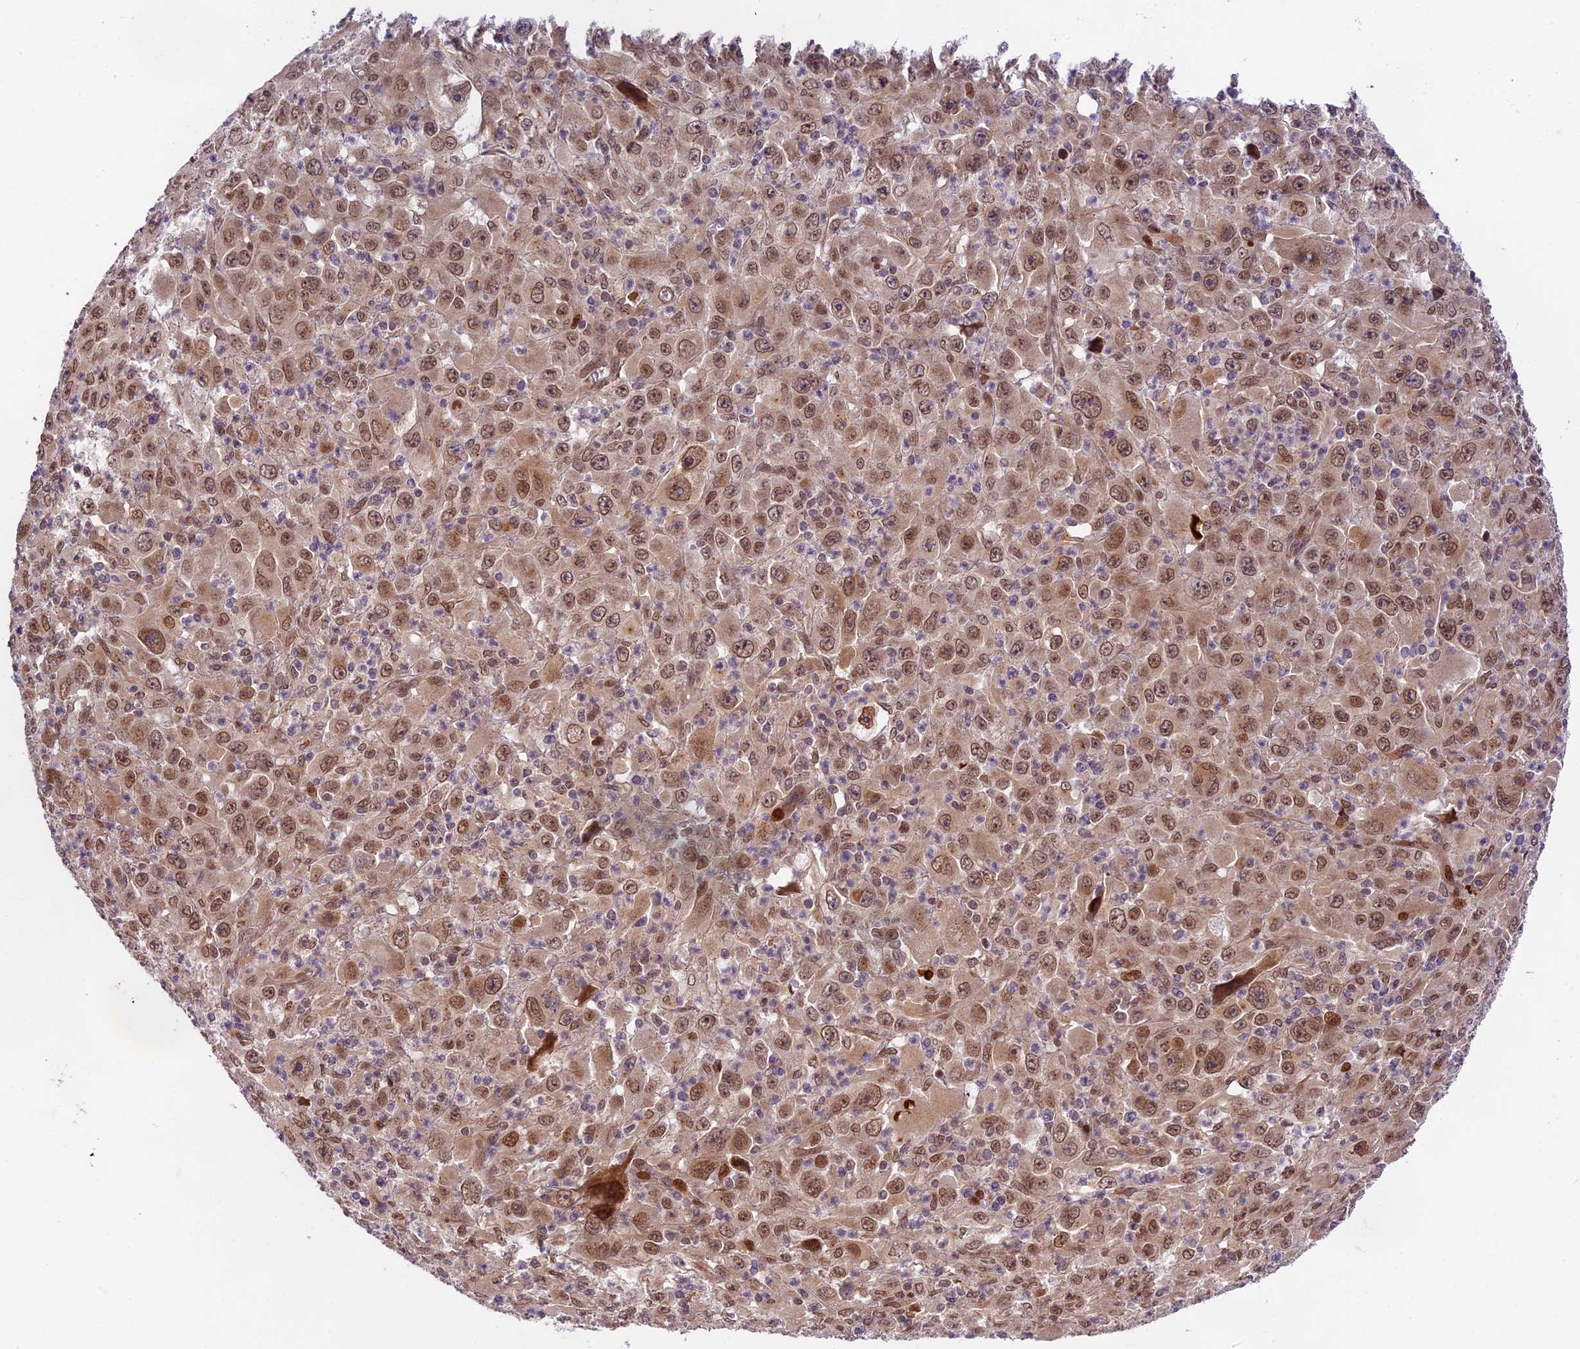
{"staining": {"intensity": "moderate", "quantity": ">75%", "location": "nuclear"}, "tissue": "melanoma", "cell_type": "Tumor cells", "image_type": "cancer", "snomed": [{"axis": "morphology", "description": "Malignant melanoma, Metastatic site"}, {"axis": "topography", "description": "Skin"}], "caption": "This is an image of IHC staining of malignant melanoma (metastatic site), which shows moderate positivity in the nuclear of tumor cells.", "gene": "NEK8", "patient": {"sex": "female", "age": 56}}